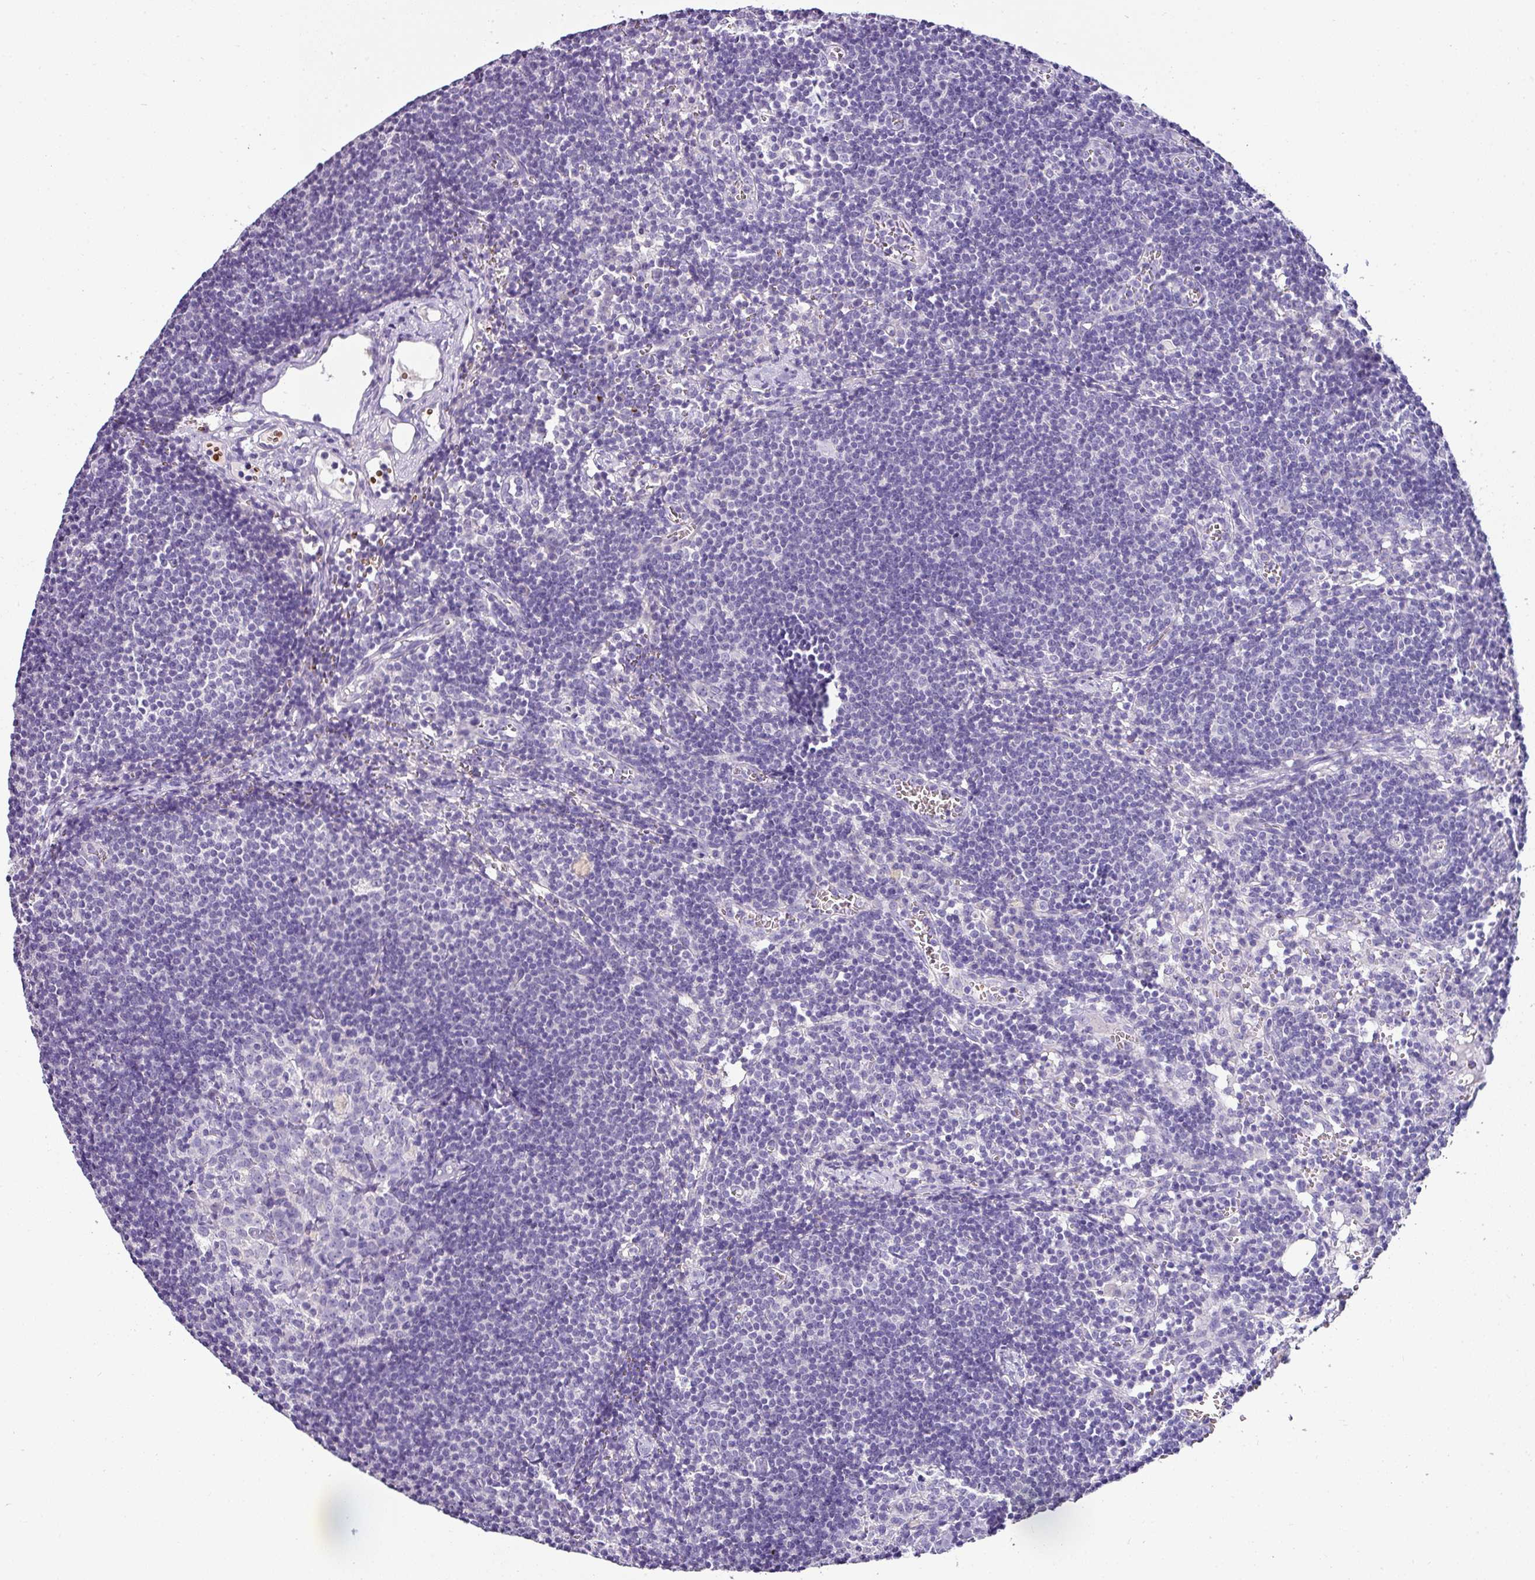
{"staining": {"intensity": "negative", "quantity": "none", "location": "none"}, "tissue": "lymph node", "cell_type": "Germinal center cells", "image_type": "normal", "snomed": [{"axis": "morphology", "description": "Normal tissue, NOS"}, {"axis": "topography", "description": "Lymph node"}], "caption": "DAB (3,3'-diaminobenzidine) immunohistochemical staining of benign human lymph node reveals no significant positivity in germinal center cells. The staining is performed using DAB brown chromogen with nuclei counter-stained in using hematoxylin.", "gene": "NAPSA", "patient": {"sex": "female", "age": 27}}